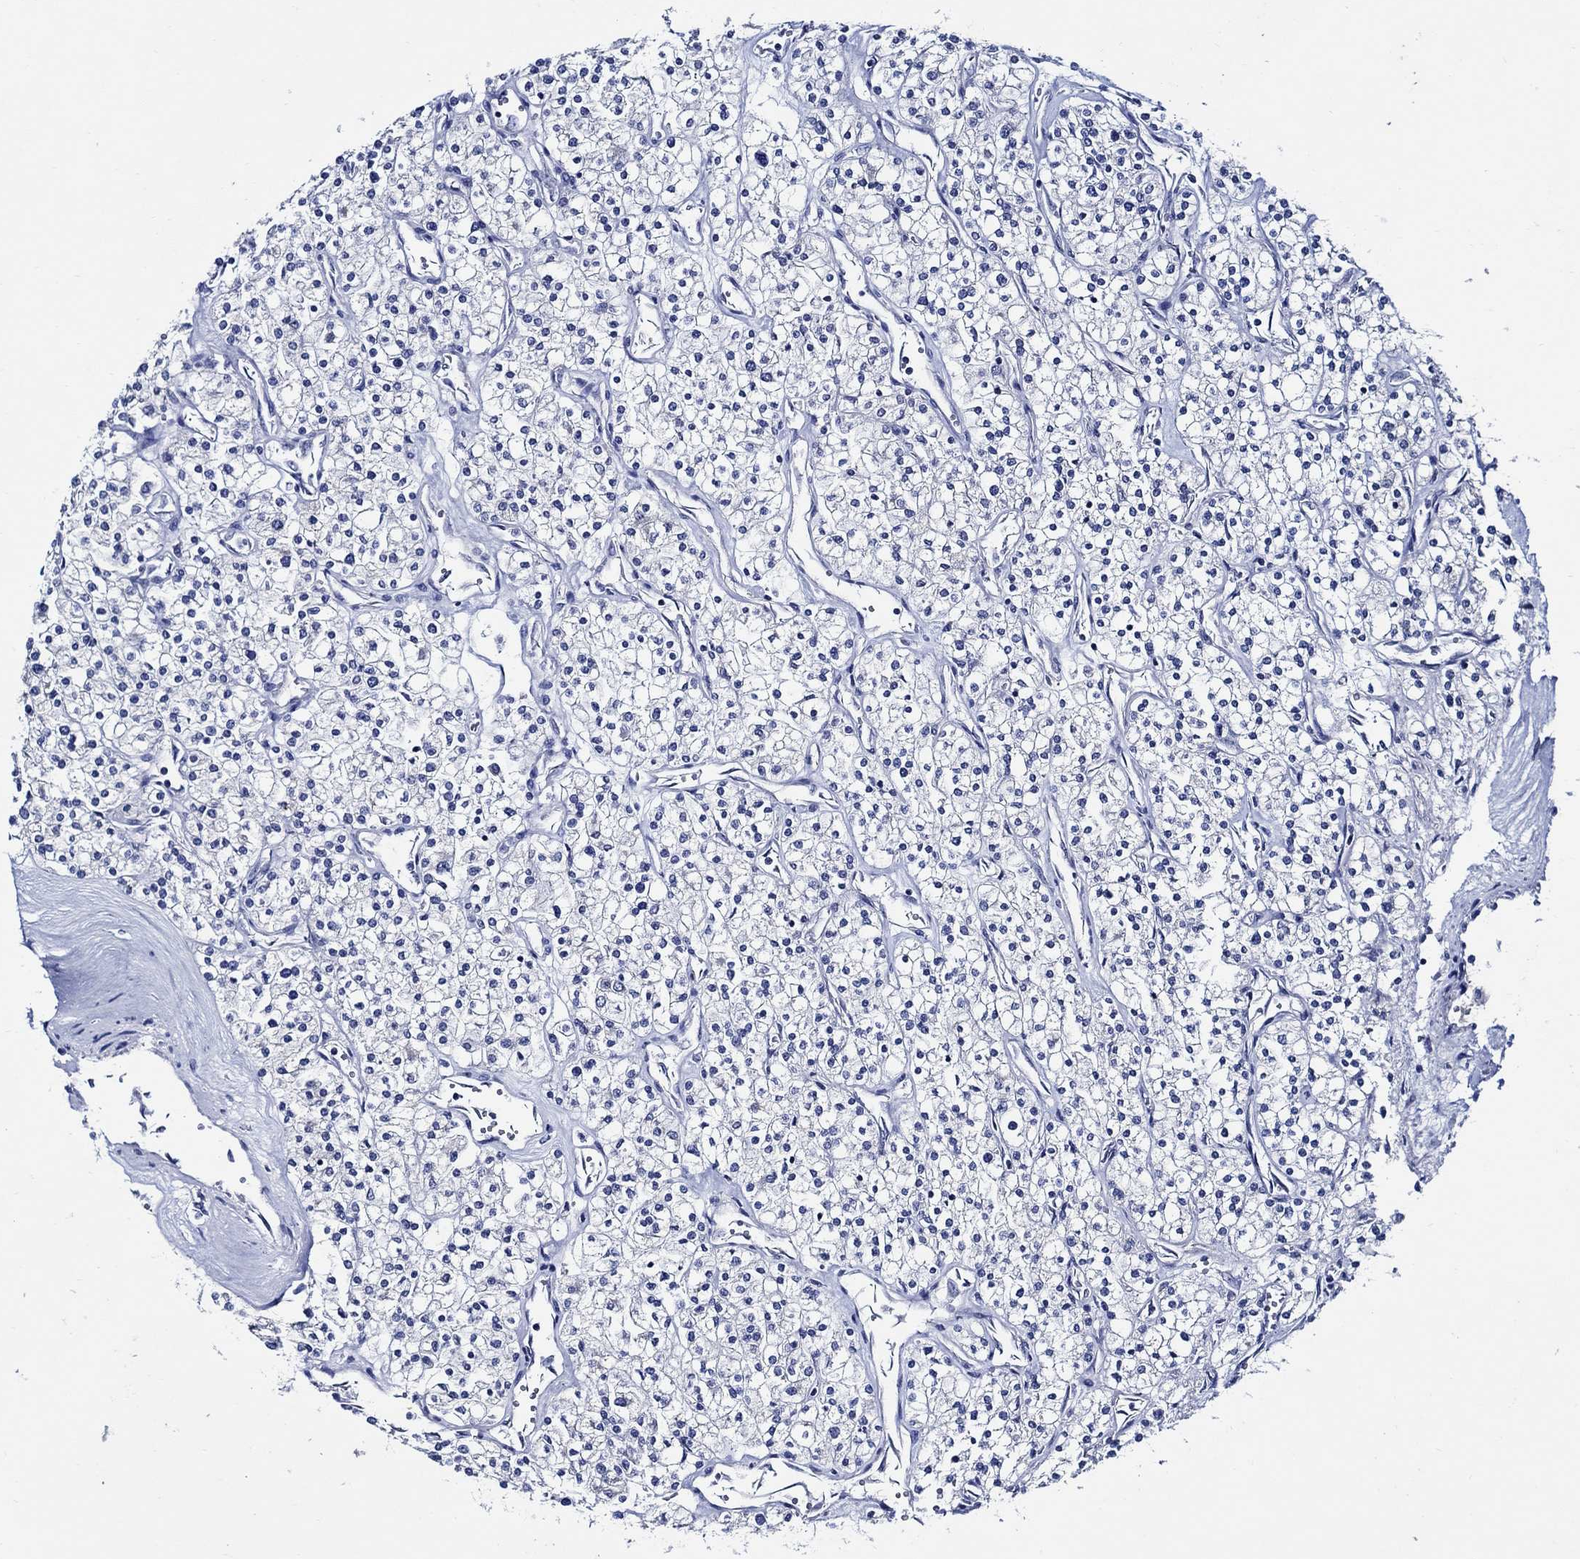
{"staining": {"intensity": "negative", "quantity": "none", "location": "none"}, "tissue": "renal cancer", "cell_type": "Tumor cells", "image_type": "cancer", "snomed": [{"axis": "morphology", "description": "Adenocarcinoma, NOS"}, {"axis": "topography", "description": "Kidney"}], "caption": "DAB (3,3'-diaminobenzidine) immunohistochemical staining of renal cancer exhibits no significant positivity in tumor cells. (DAB IHC visualized using brightfield microscopy, high magnification).", "gene": "SKOR1", "patient": {"sex": "male", "age": 80}}